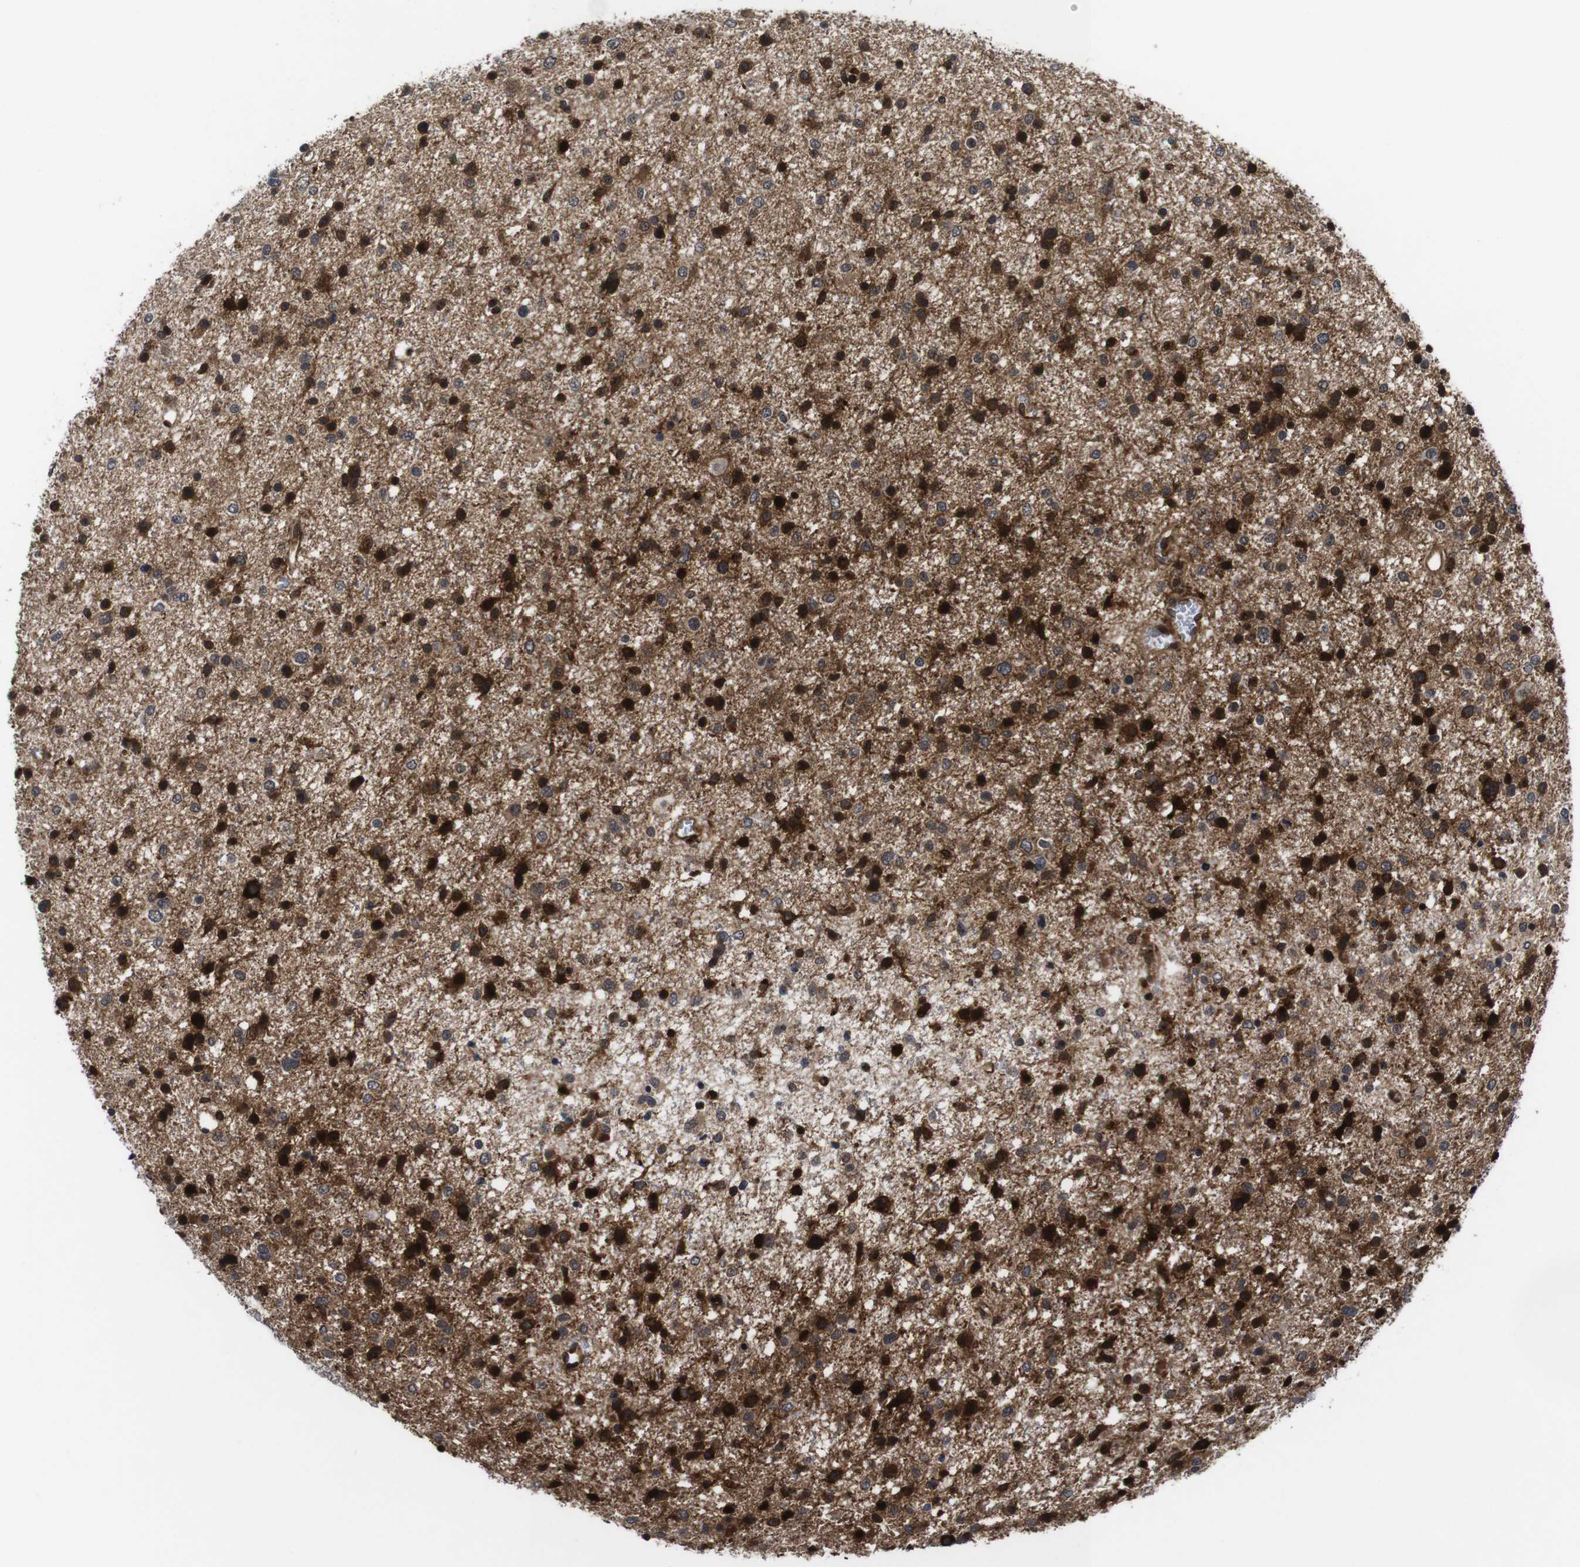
{"staining": {"intensity": "strong", "quantity": ">75%", "location": "cytoplasmic/membranous,nuclear"}, "tissue": "glioma", "cell_type": "Tumor cells", "image_type": "cancer", "snomed": [{"axis": "morphology", "description": "Glioma, malignant, Low grade"}, {"axis": "topography", "description": "Brain"}], "caption": "Glioma tissue shows strong cytoplasmic/membranous and nuclear expression in about >75% of tumor cells", "gene": "EIF4G1", "patient": {"sex": "female", "age": 37}}